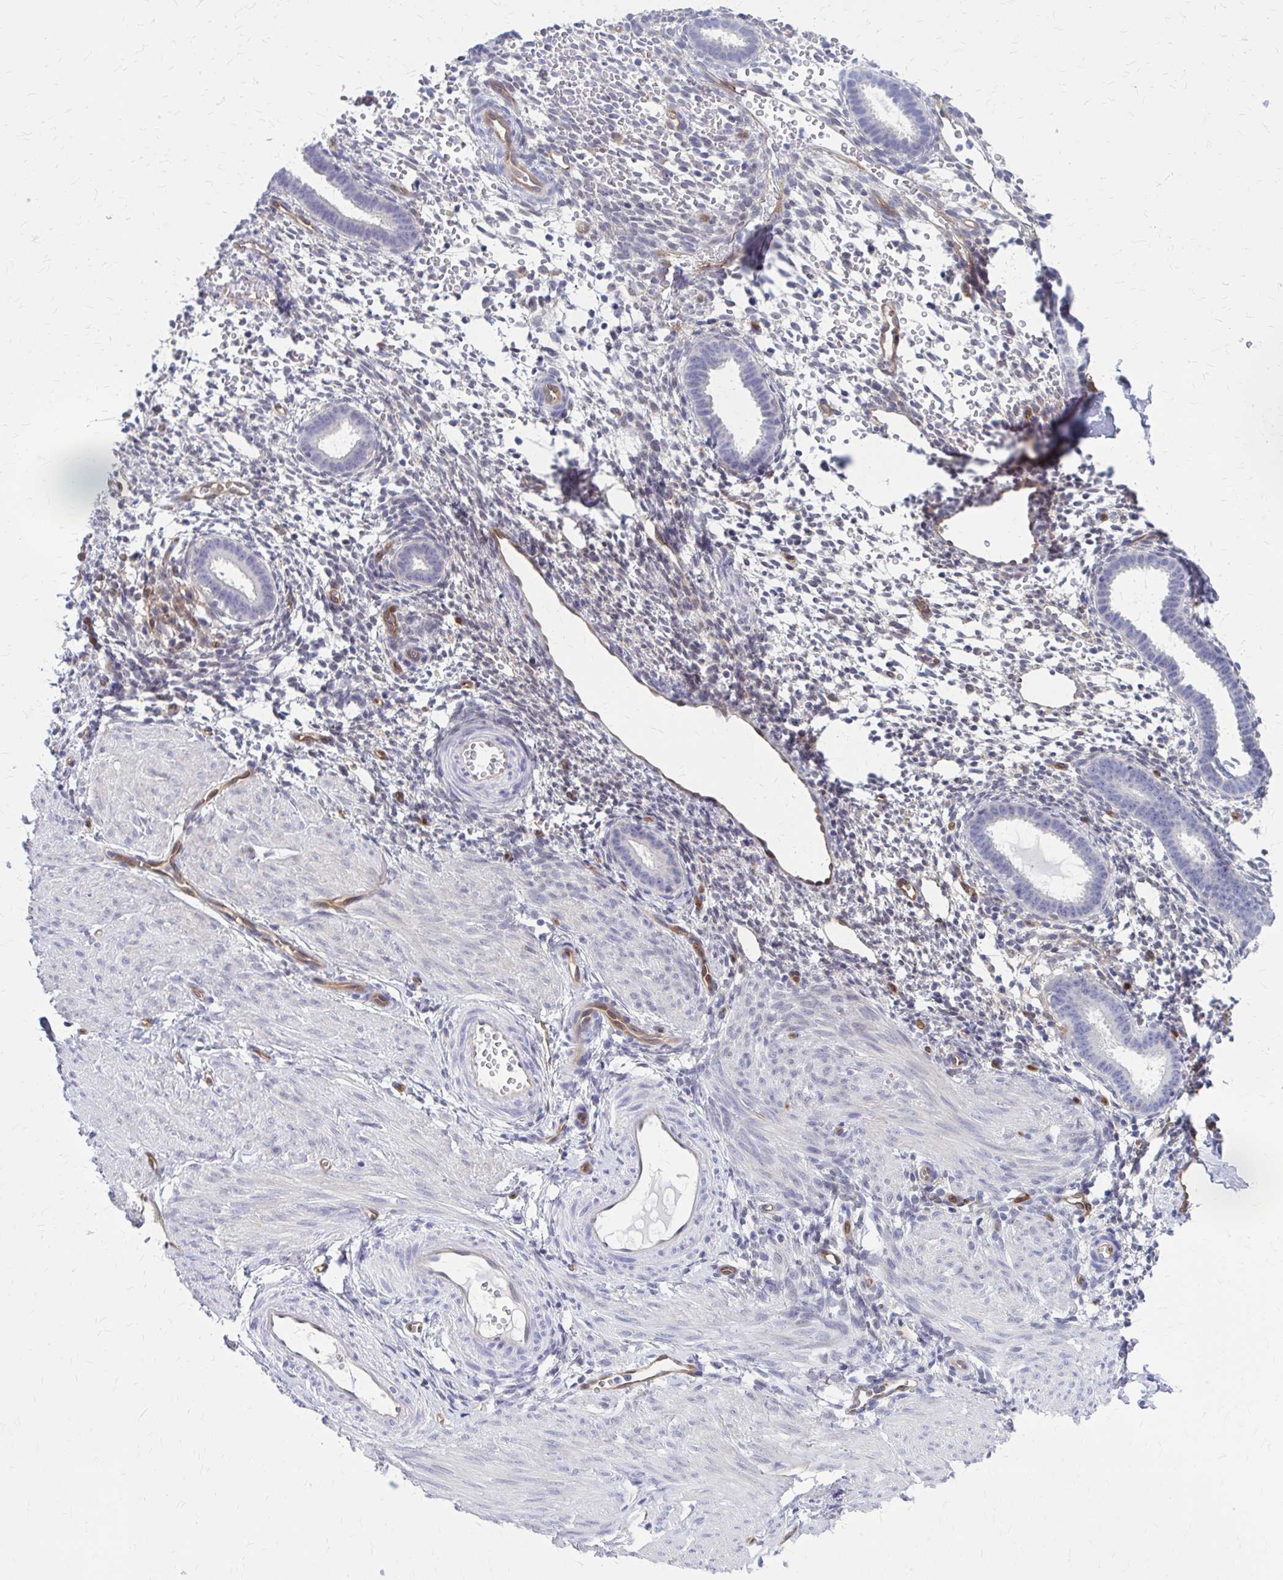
{"staining": {"intensity": "negative", "quantity": "none", "location": "none"}, "tissue": "endometrium", "cell_type": "Cells in endometrial stroma", "image_type": "normal", "snomed": [{"axis": "morphology", "description": "Normal tissue, NOS"}, {"axis": "topography", "description": "Endometrium"}], "caption": "Immunohistochemistry (IHC) of unremarkable human endometrium displays no positivity in cells in endometrial stroma.", "gene": "CLIC2", "patient": {"sex": "female", "age": 36}}